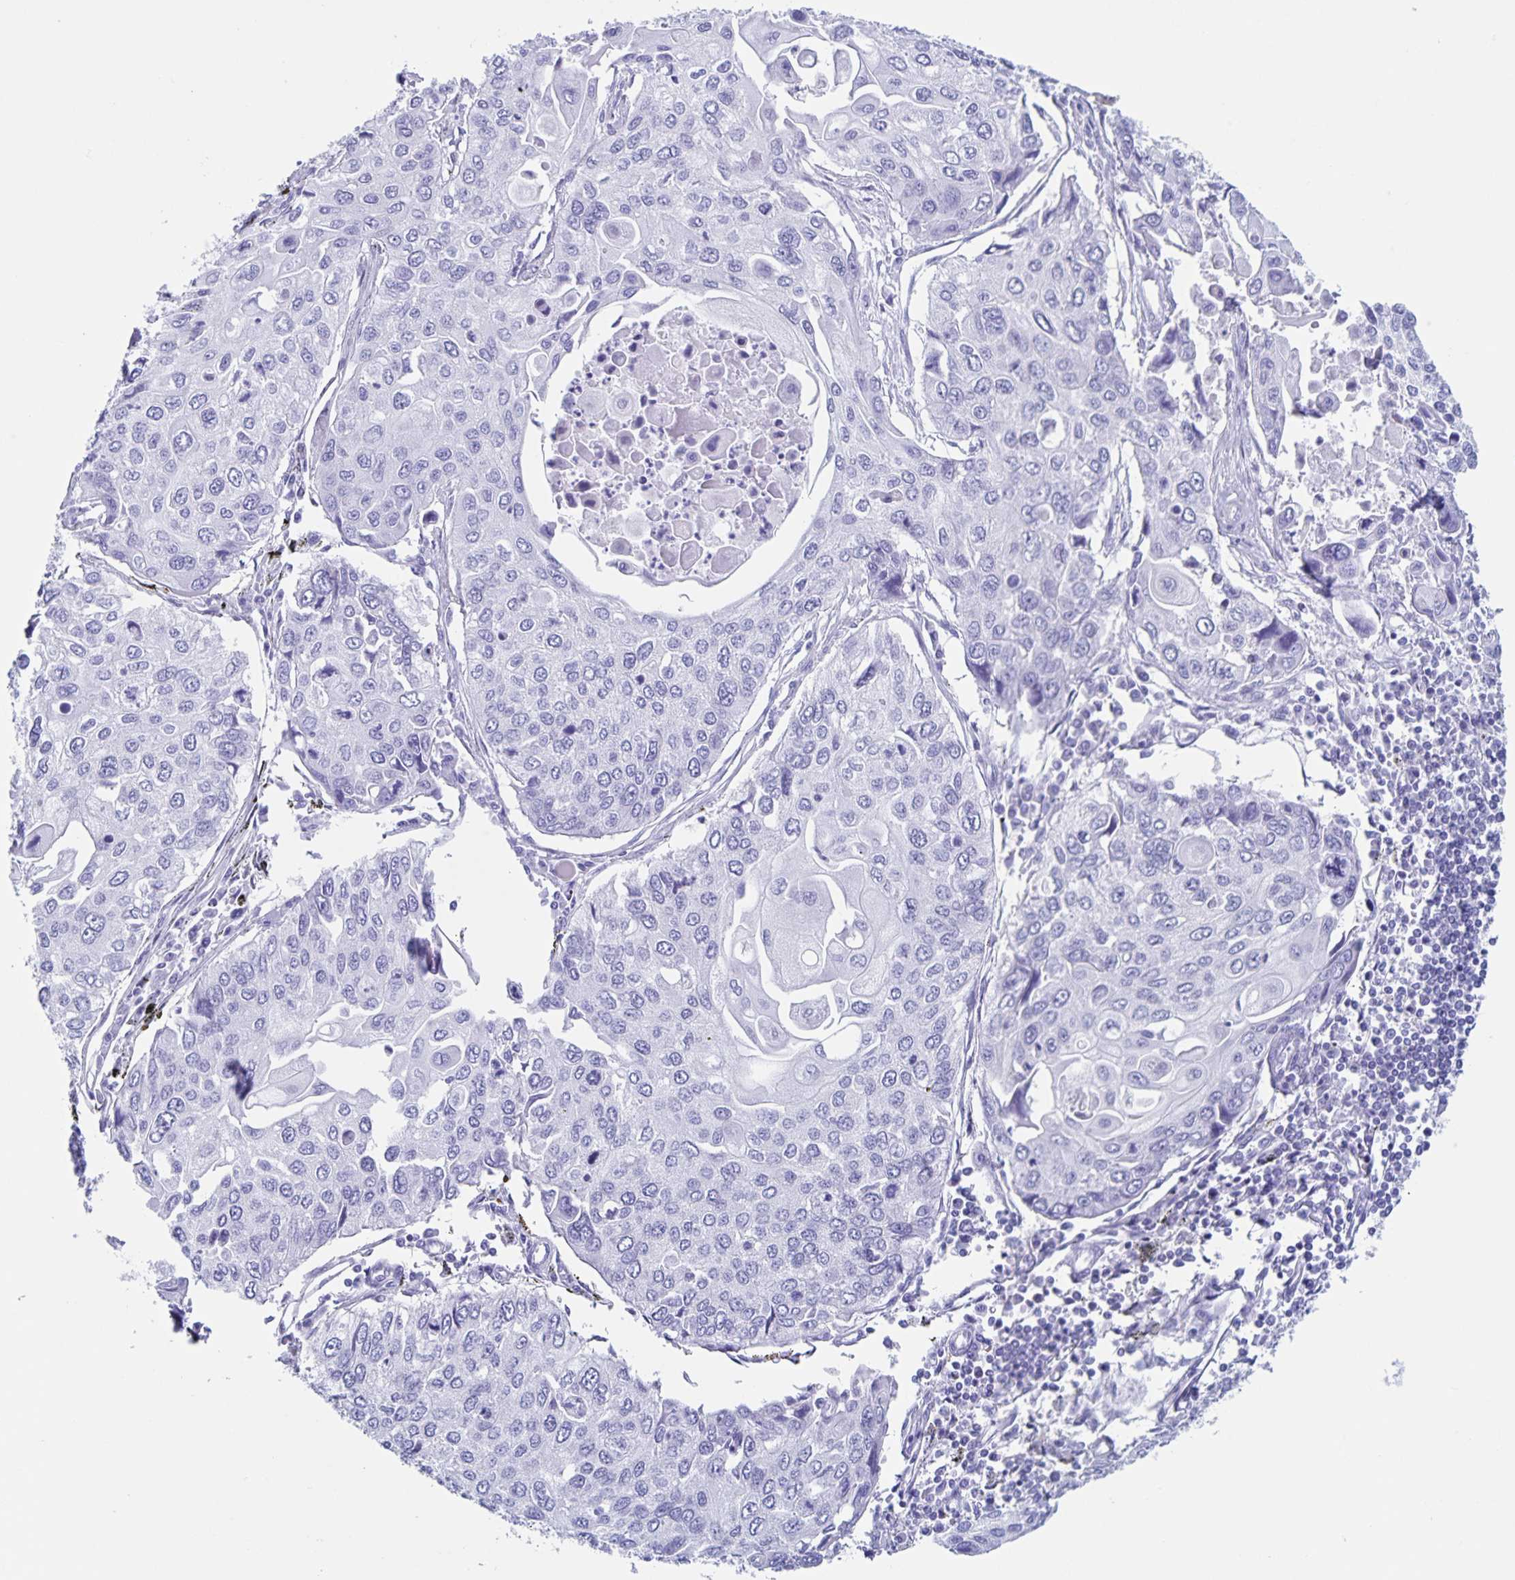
{"staining": {"intensity": "negative", "quantity": "none", "location": "none"}, "tissue": "lung cancer", "cell_type": "Tumor cells", "image_type": "cancer", "snomed": [{"axis": "morphology", "description": "Squamous cell carcinoma, NOS"}, {"axis": "morphology", "description": "Squamous cell carcinoma, metastatic, NOS"}, {"axis": "topography", "description": "Lung"}], "caption": "Human squamous cell carcinoma (lung) stained for a protein using immunohistochemistry (IHC) shows no positivity in tumor cells.", "gene": "C12orf56", "patient": {"sex": "male", "age": 63}}